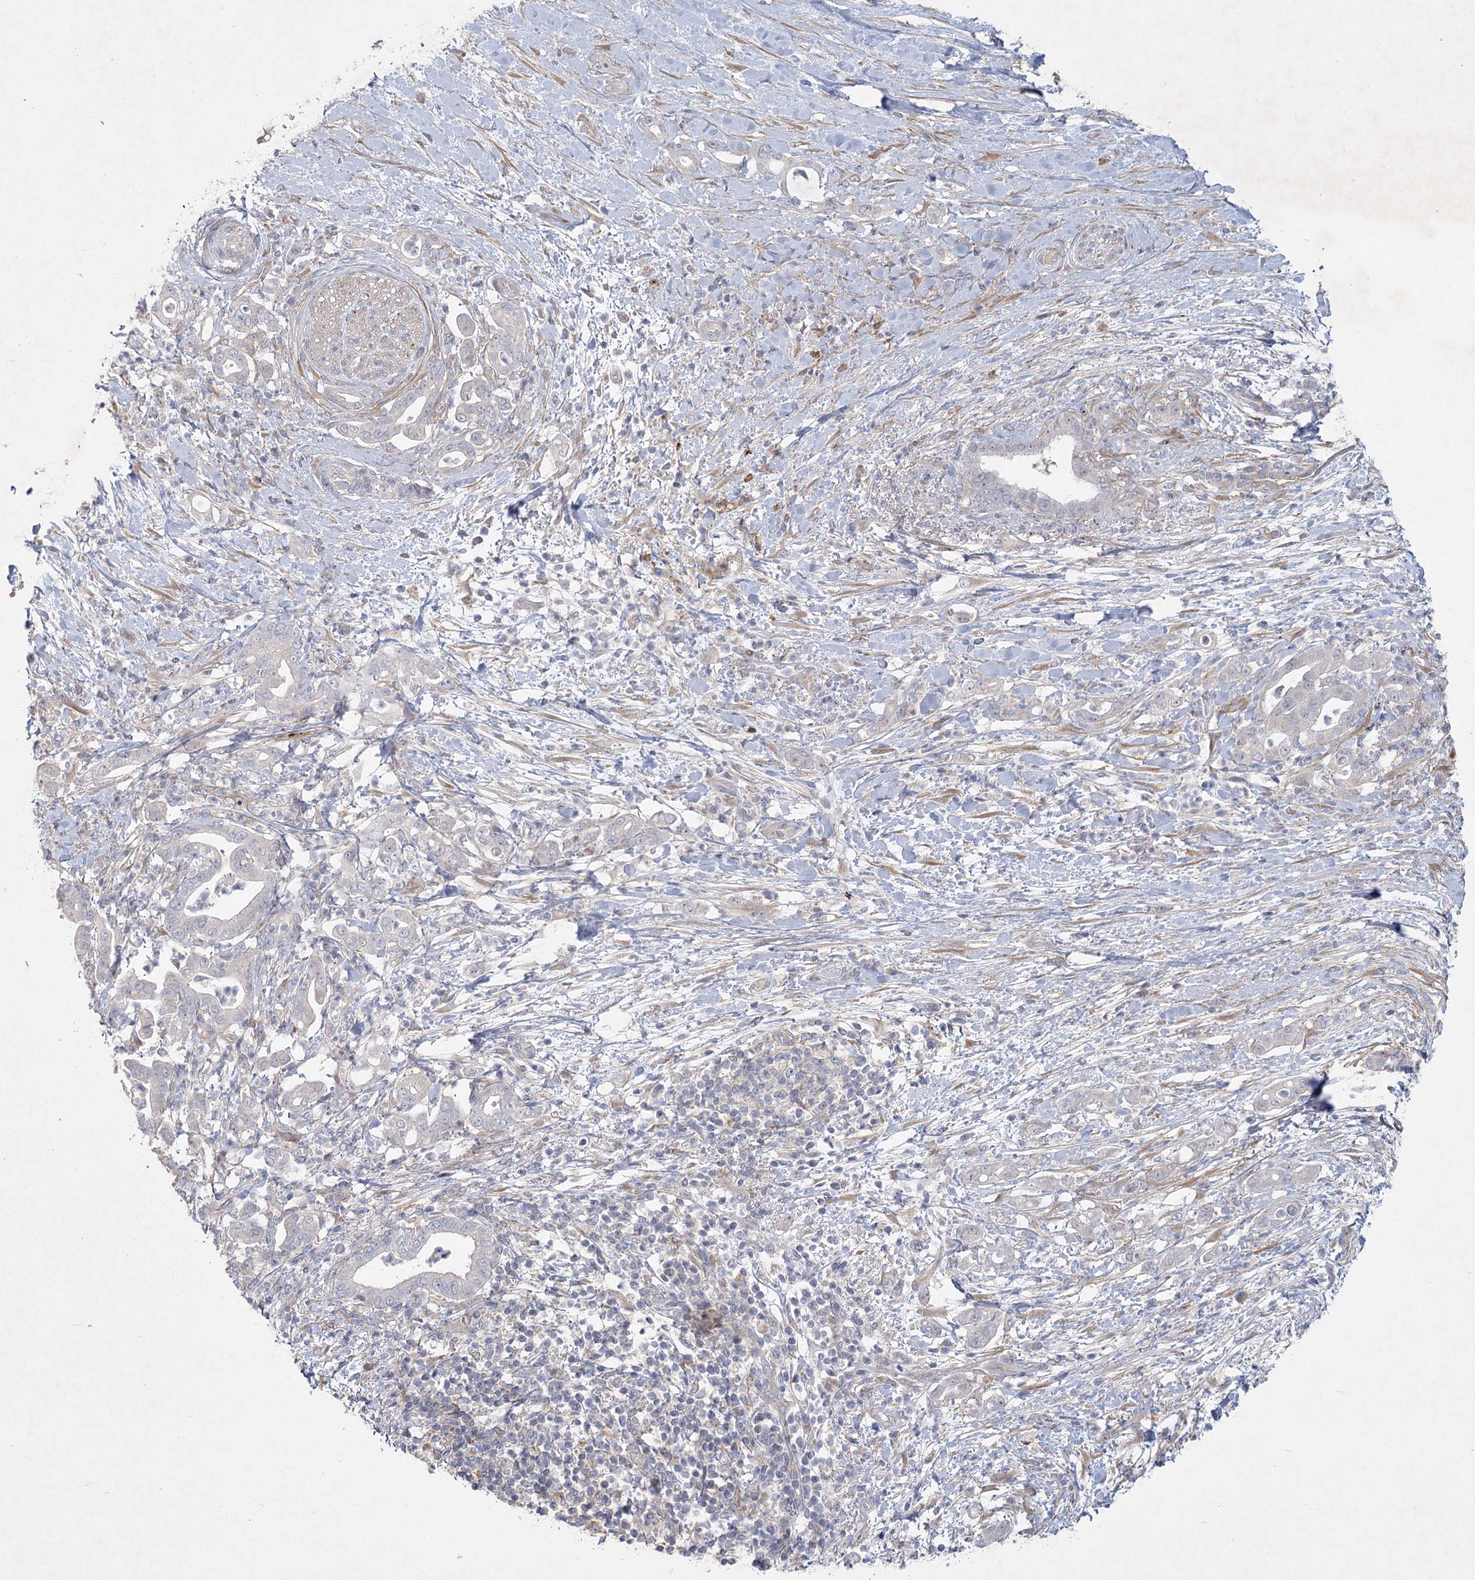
{"staining": {"intensity": "negative", "quantity": "none", "location": "none"}, "tissue": "pancreatic cancer", "cell_type": "Tumor cells", "image_type": "cancer", "snomed": [{"axis": "morphology", "description": "Adenocarcinoma, NOS"}, {"axis": "topography", "description": "Pancreas"}], "caption": "The immunohistochemistry (IHC) photomicrograph has no significant positivity in tumor cells of adenocarcinoma (pancreatic) tissue.", "gene": "FAM110C", "patient": {"sex": "female", "age": 55}}